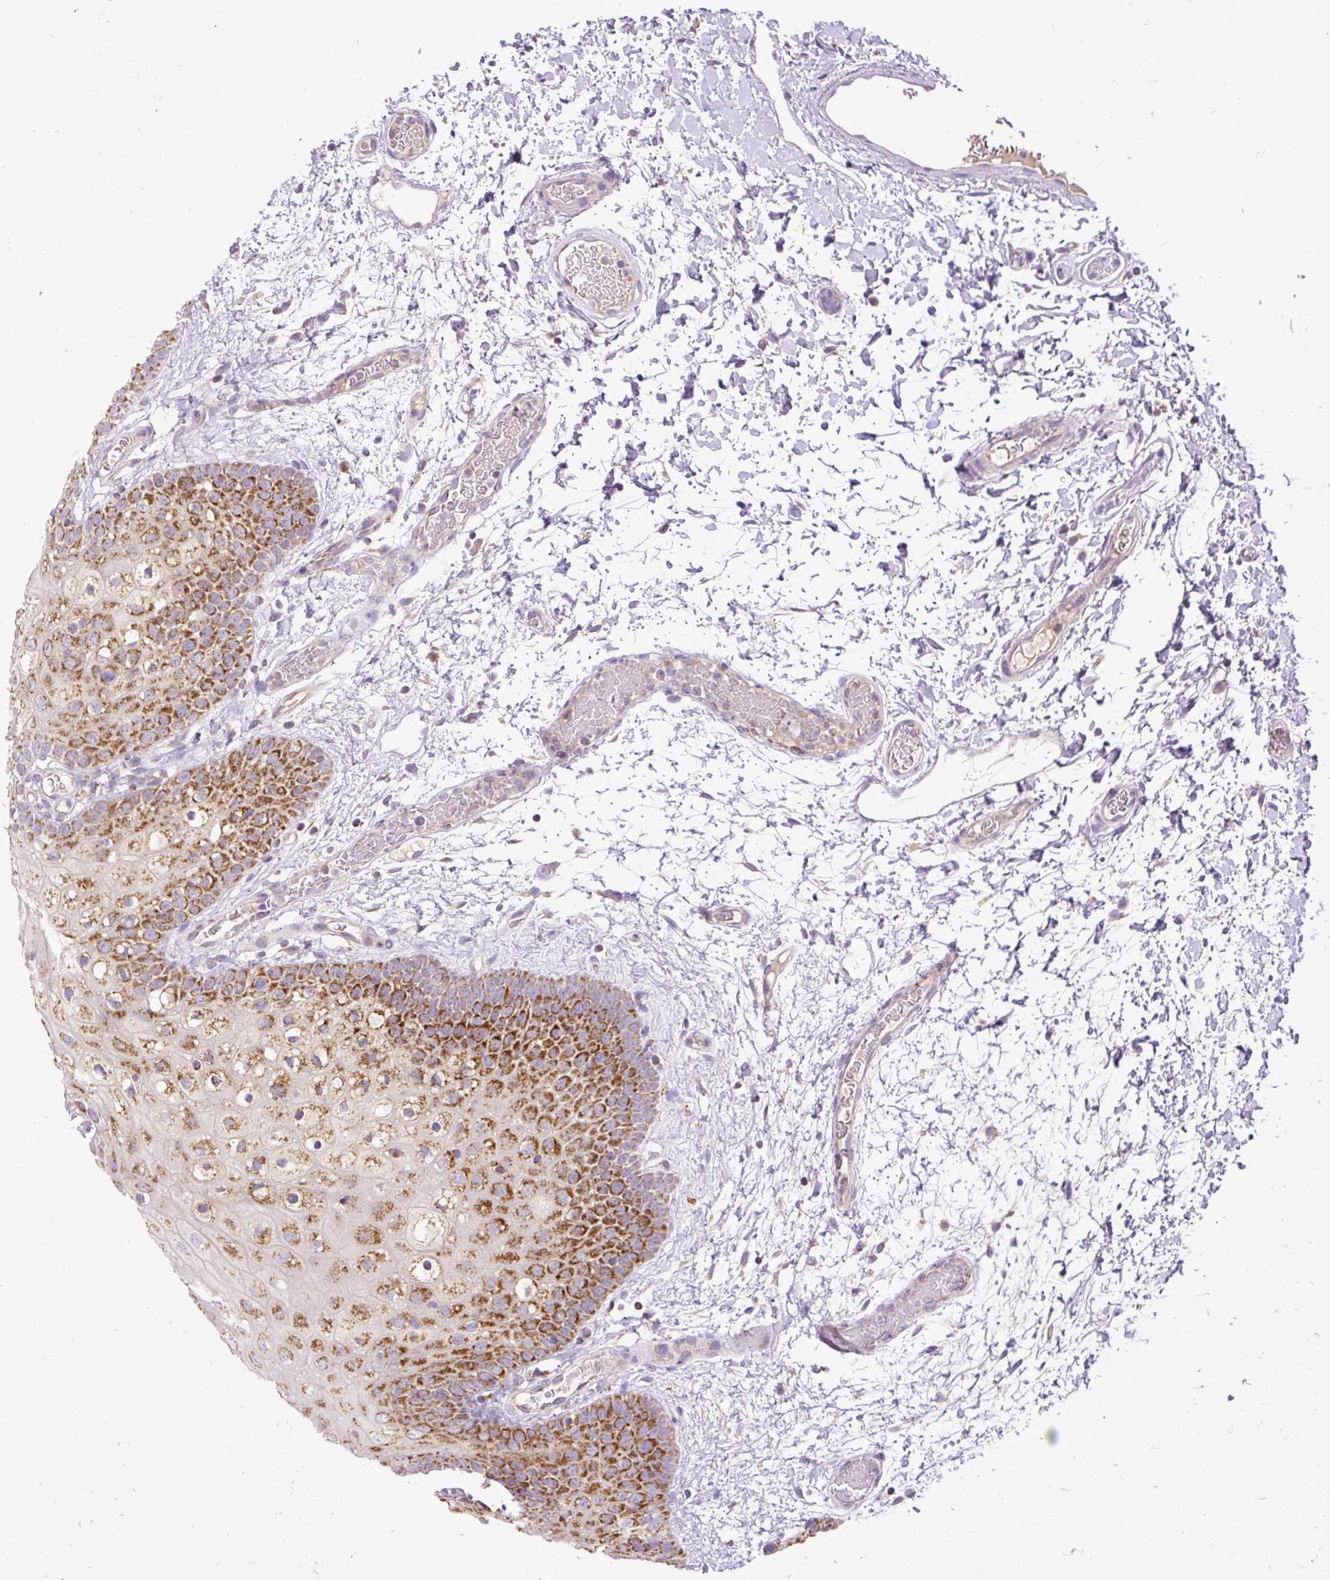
{"staining": {"intensity": "strong", "quantity": ">75%", "location": "cytoplasmic/membranous"}, "tissue": "oral mucosa", "cell_type": "Squamous epithelial cells", "image_type": "normal", "snomed": [{"axis": "morphology", "description": "Normal tissue, NOS"}, {"axis": "morphology", "description": "Squamous cell carcinoma, NOS"}, {"axis": "topography", "description": "Oral tissue"}, {"axis": "topography", "description": "Tounge, NOS"}, {"axis": "topography", "description": "Head-Neck"}], "caption": "A high amount of strong cytoplasmic/membranous positivity is appreciated in about >75% of squamous epithelial cells in benign oral mucosa.", "gene": "TOMM40", "patient": {"sex": "male", "age": 76}}